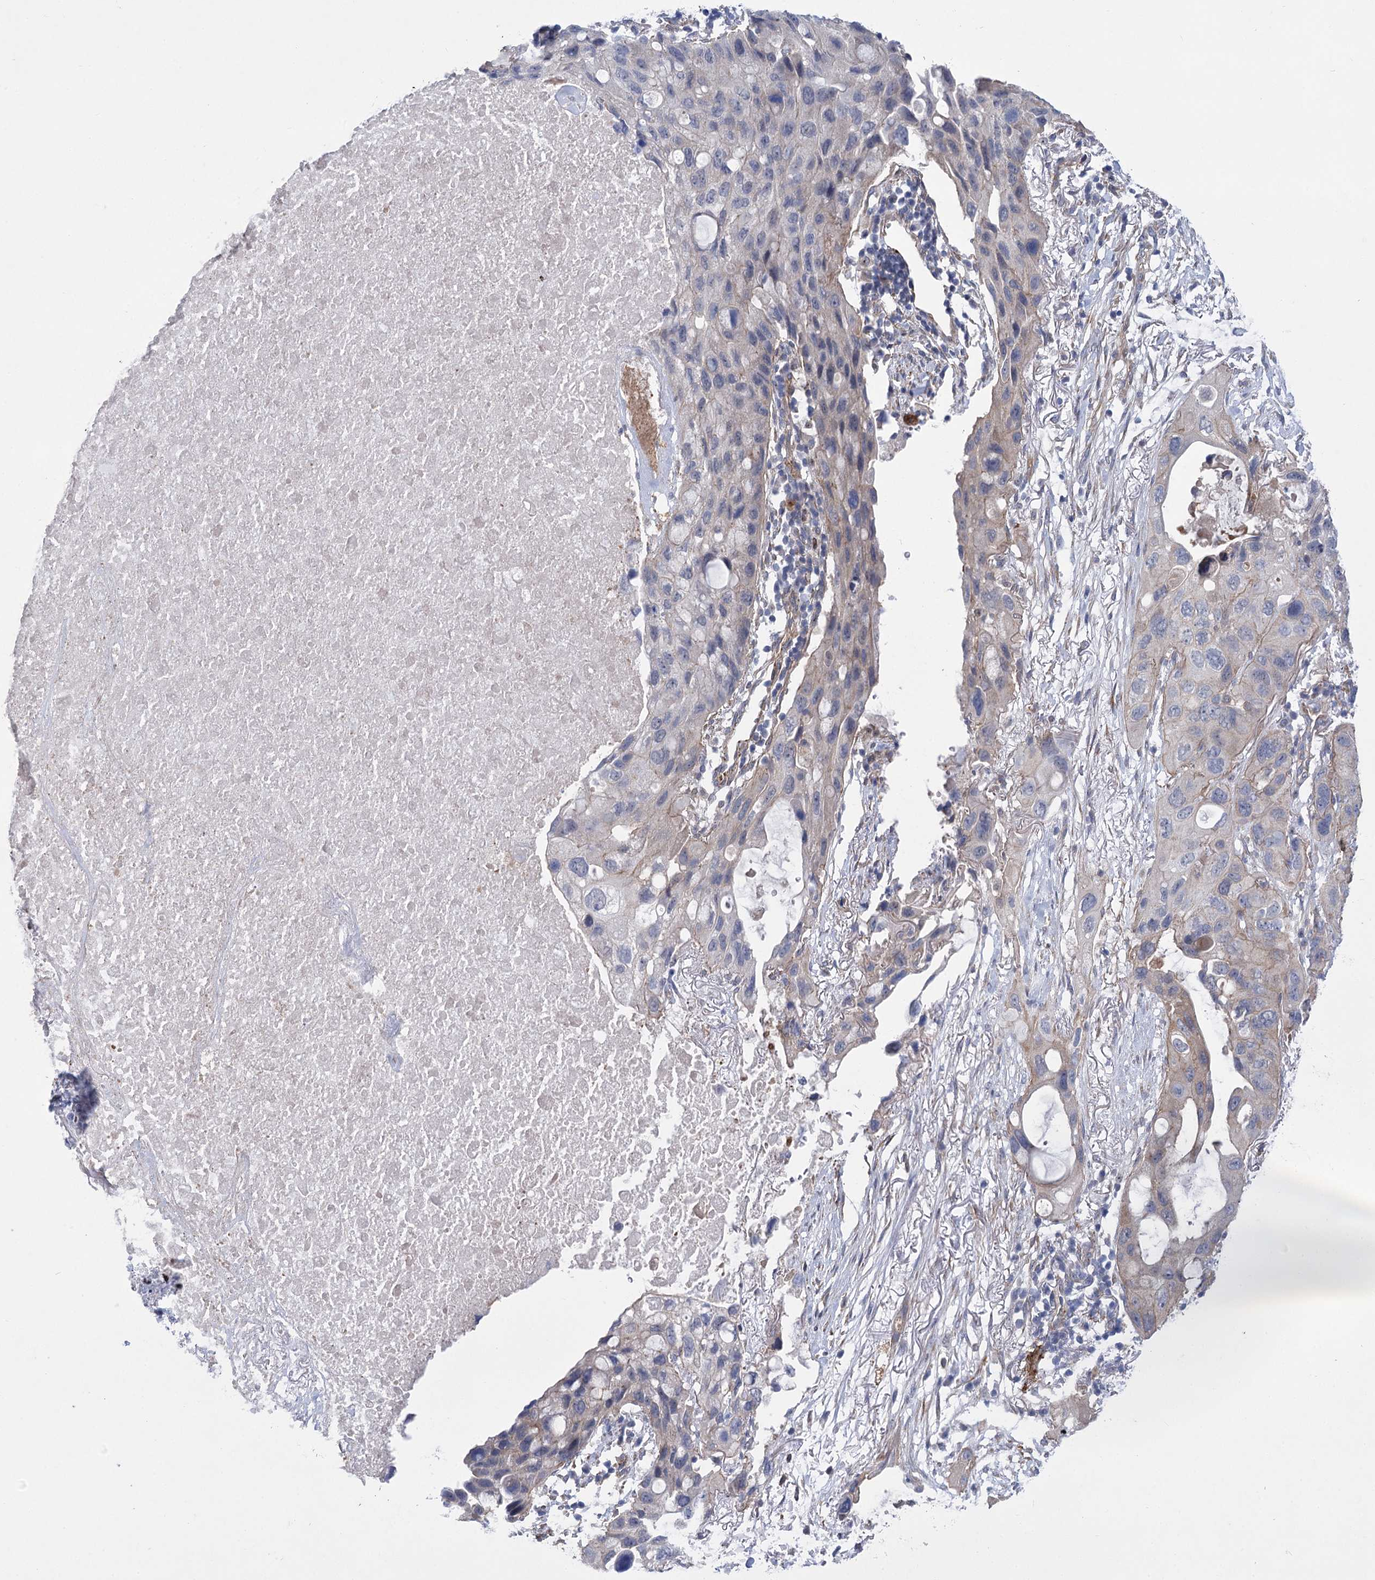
{"staining": {"intensity": "weak", "quantity": "<25%", "location": "cytoplasmic/membranous"}, "tissue": "lung cancer", "cell_type": "Tumor cells", "image_type": "cancer", "snomed": [{"axis": "morphology", "description": "Squamous cell carcinoma, NOS"}, {"axis": "topography", "description": "Lung"}], "caption": "IHC image of neoplastic tissue: human squamous cell carcinoma (lung) stained with DAB (3,3'-diaminobenzidine) demonstrates no significant protein staining in tumor cells. (DAB (3,3'-diaminobenzidine) immunohistochemistry (IHC) with hematoxylin counter stain).", "gene": "THAP6", "patient": {"sex": "female", "age": 73}}